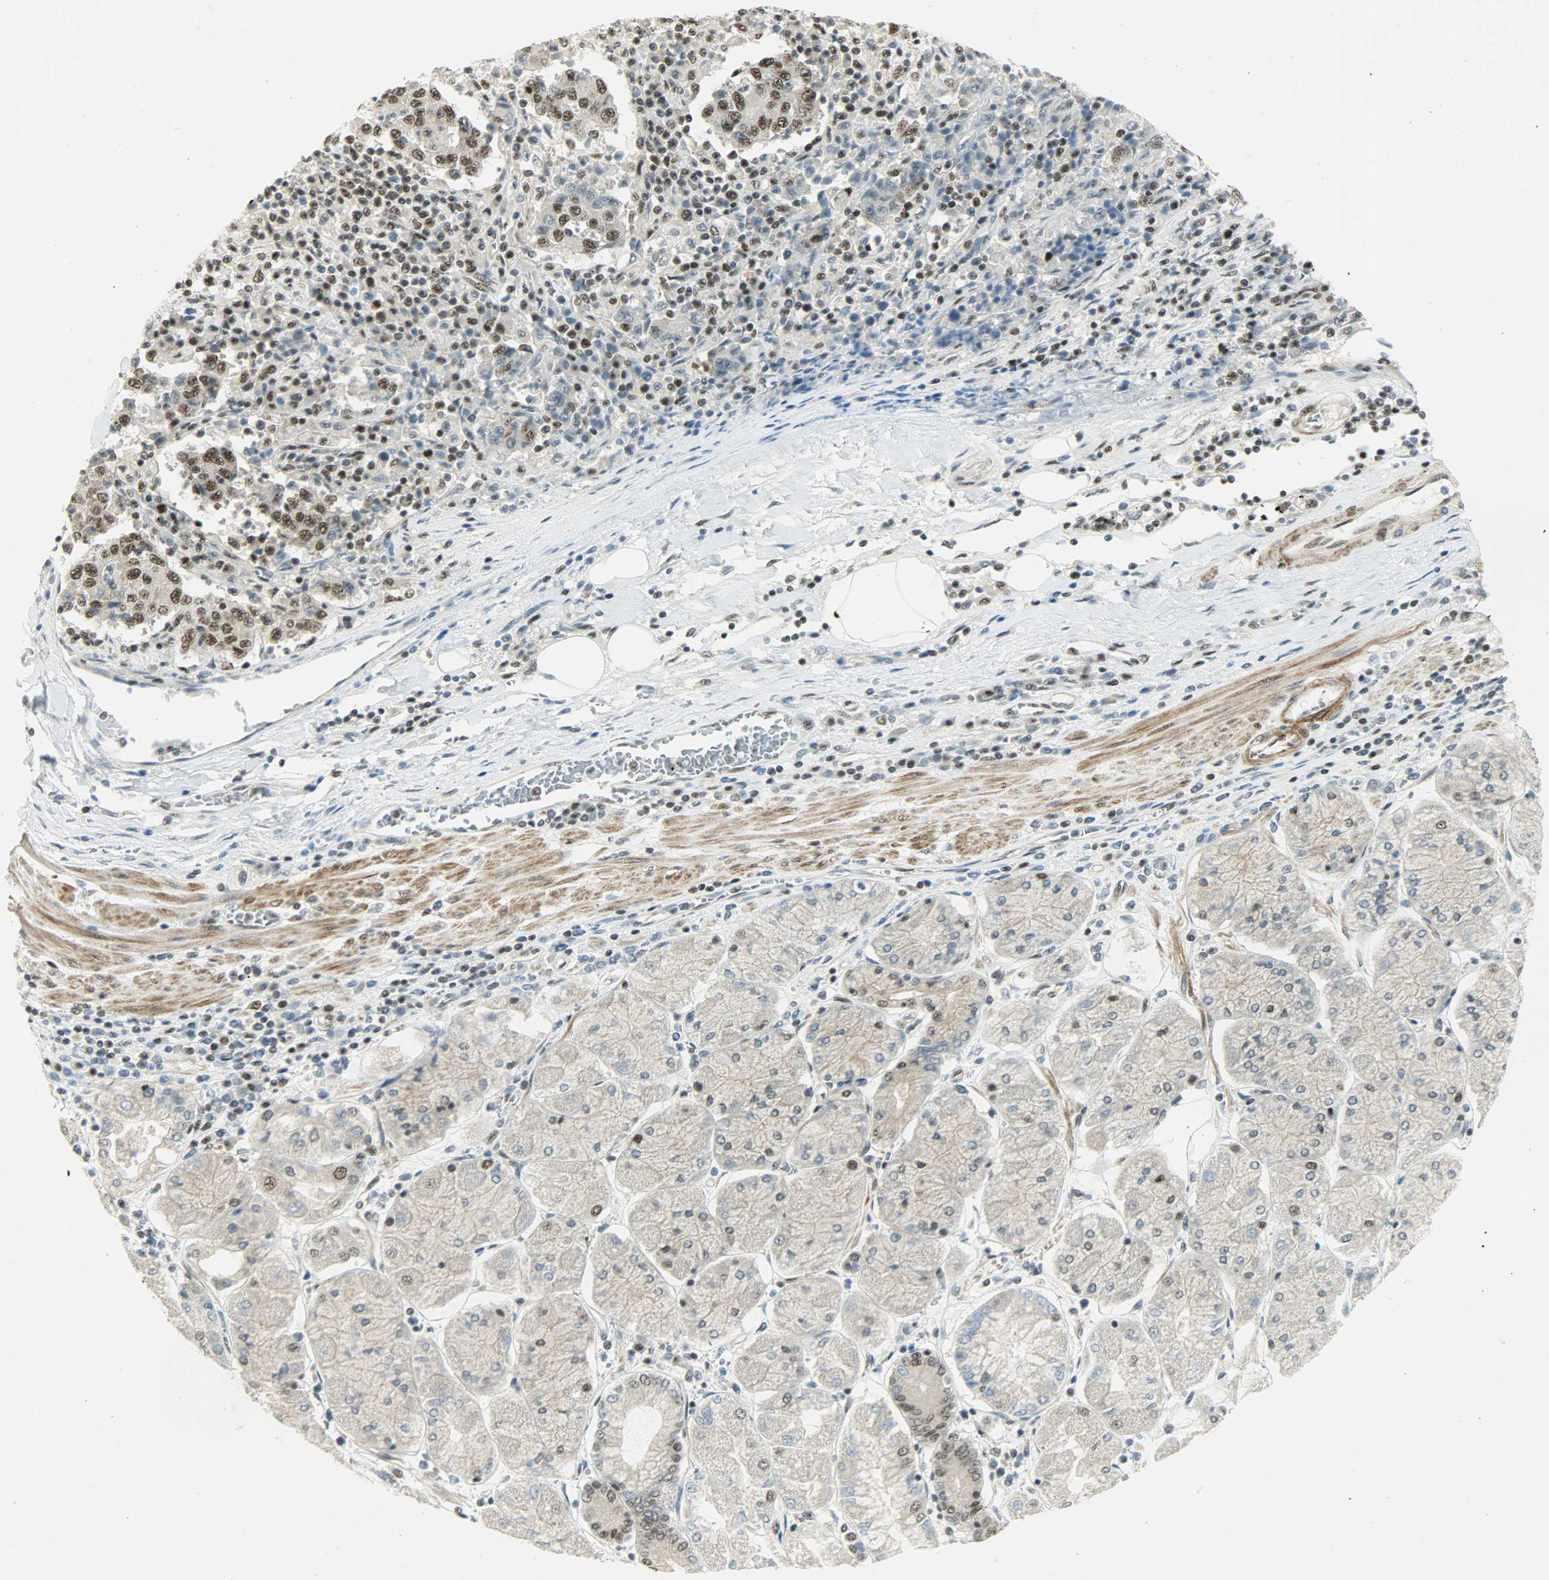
{"staining": {"intensity": "strong", "quantity": ">75%", "location": "nuclear"}, "tissue": "stomach cancer", "cell_type": "Tumor cells", "image_type": "cancer", "snomed": [{"axis": "morphology", "description": "Normal tissue, NOS"}, {"axis": "morphology", "description": "Adenocarcinoma, NOS"}, {"axis": "topography", "description": "Stomach, upper"}, {"axis": "topography", "description": "Stomach"}], "caption": "Tumor cells exhibit high levels of strong nuclear staining in about >75% of cells in human stomach cancer.", "gene": "SUGP1", "patient": {"sex": "male", "age": 59}}